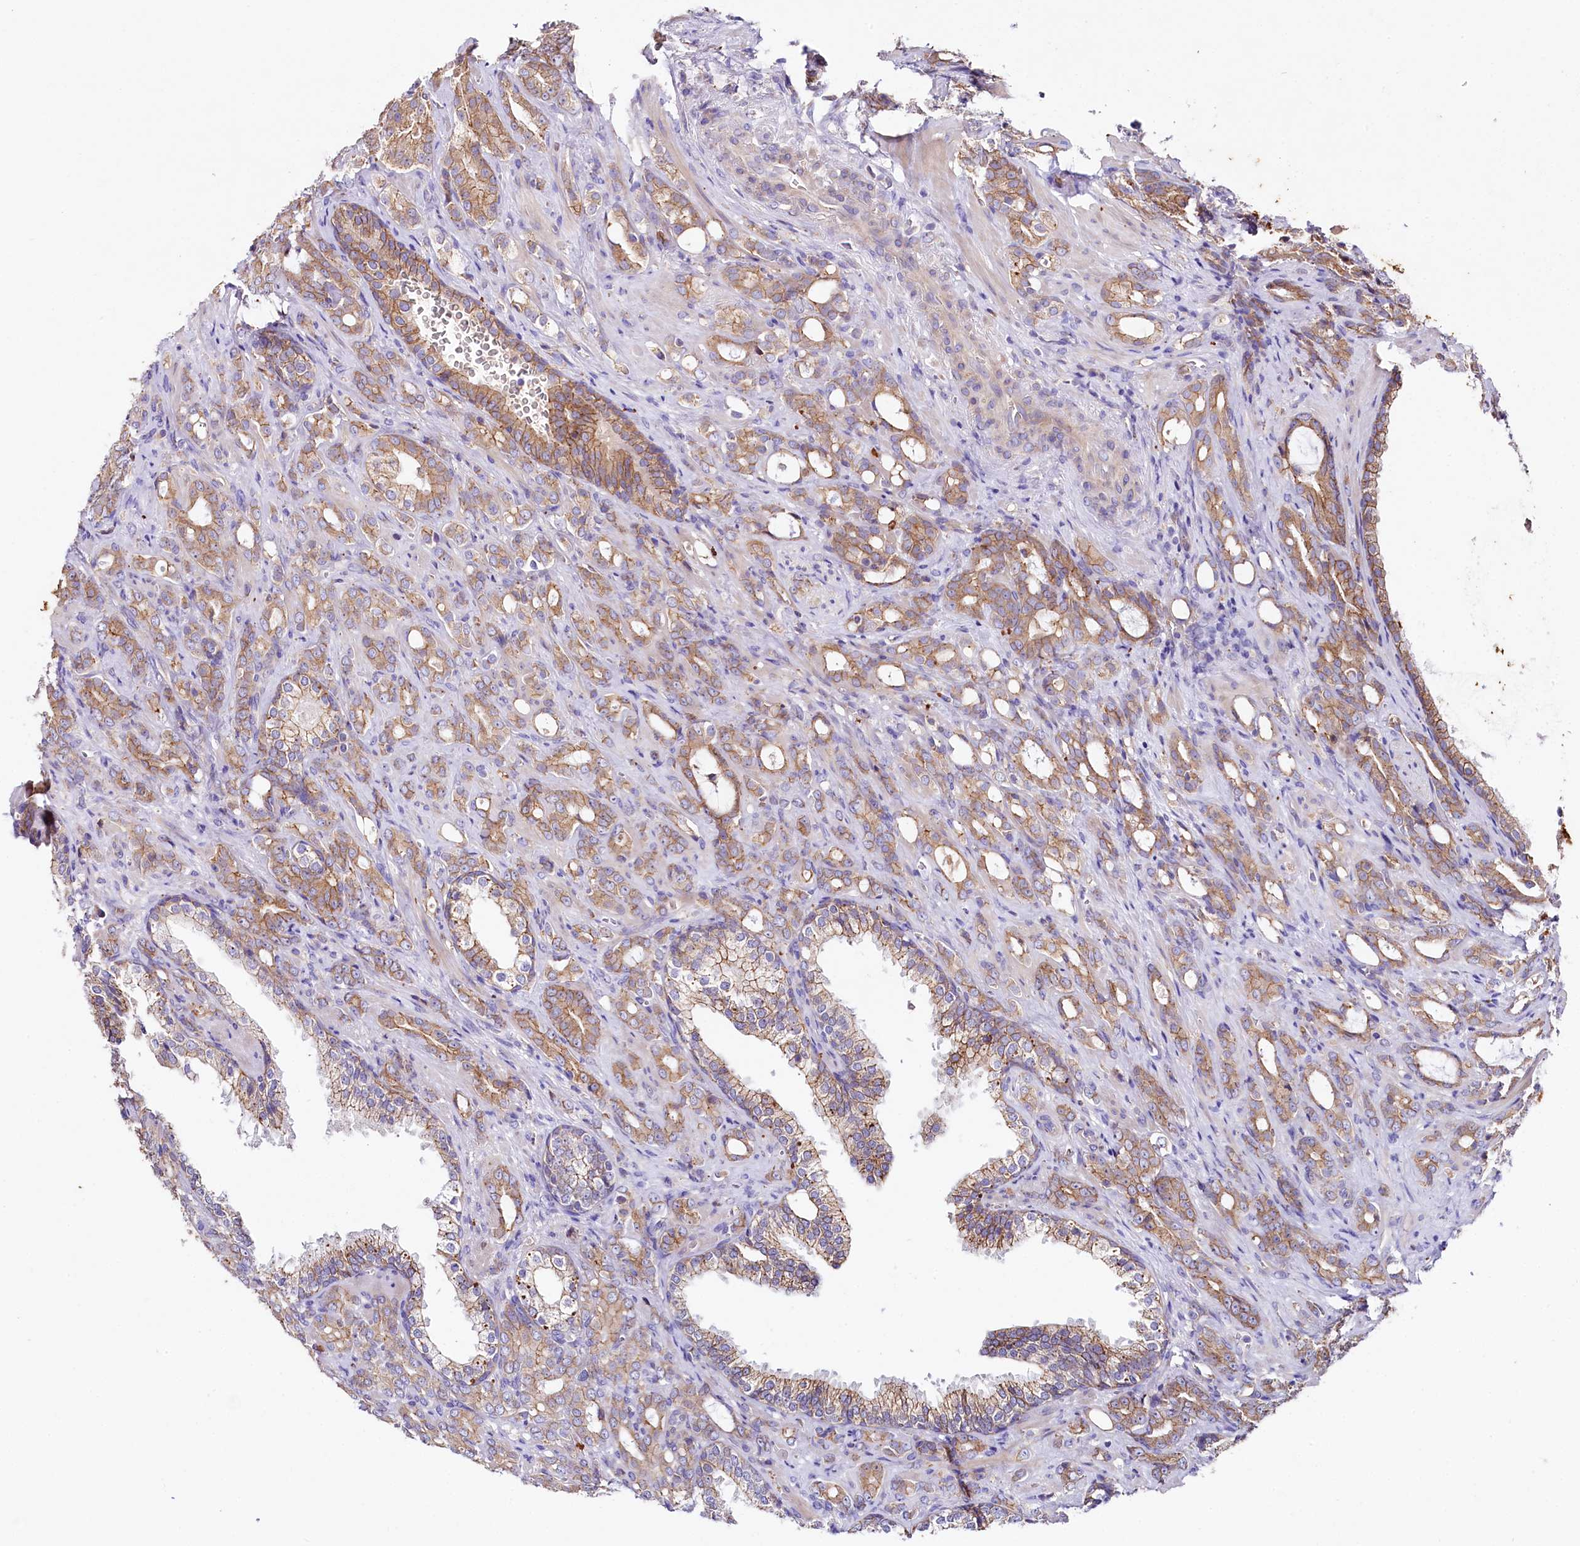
{"staining": {"intensity": "moderate", "quantity": ">75%", "location": "cytoplasmic/membranous"}, "tissue": "prostate cancer", "cell_type": "Tumor cells", "image_type": "cancer", "snomed": [{"axis": "morphology", "description": "Adenocarcinoma, High grade"}, {"axis": "topography", "description": "Prostate"}], "caption": "Immunohistochemical staining of human adenocarcinoma (high-grade) (prostate) displays moderate cytoplasmic/membranous protein expression in about >75% of tumor cells. (Brightfield microscopy of DAB IHC at high magnification).", "gene": "SACM1L", "patient": {"sex": "male", "age": 72}}